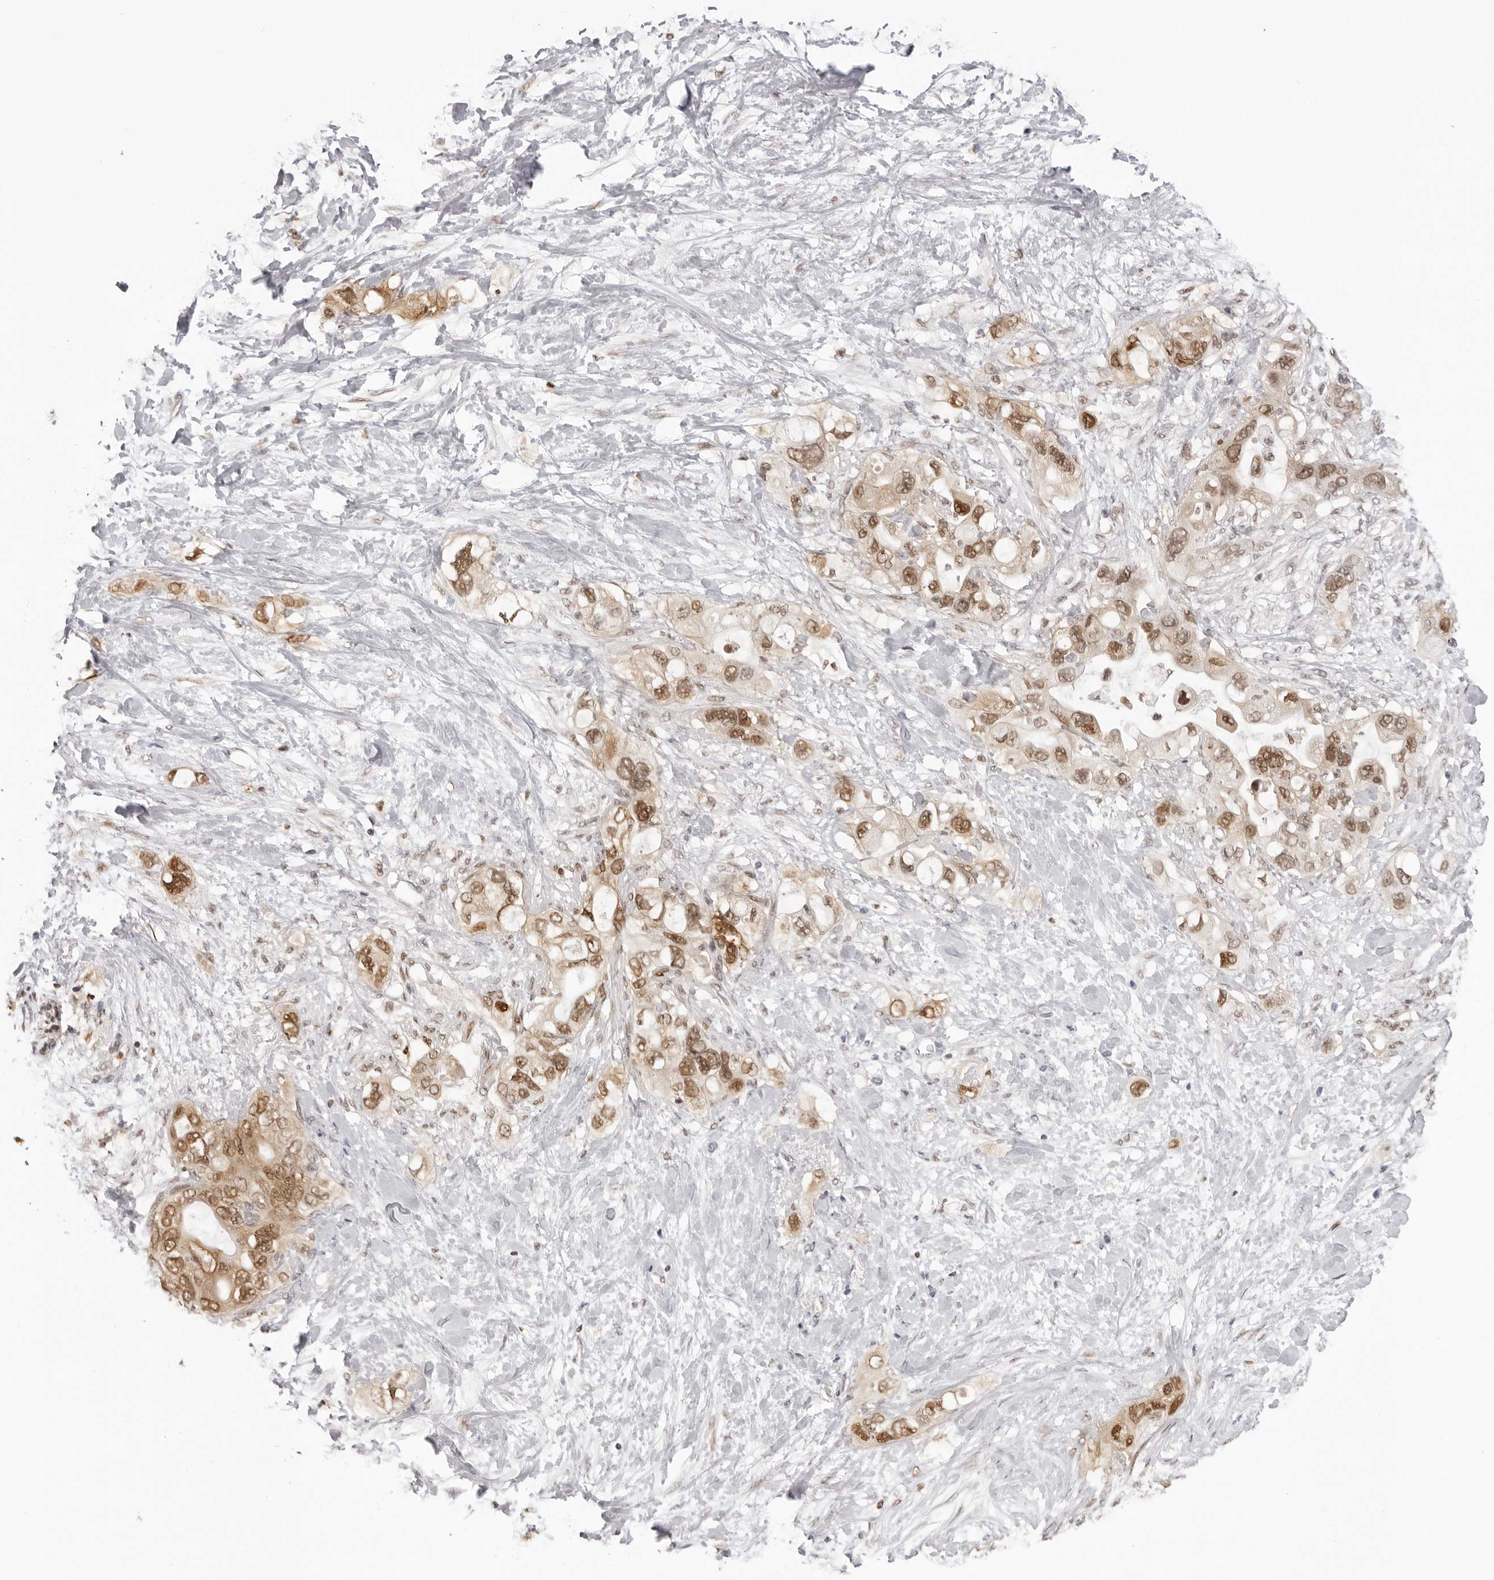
{"staining": {"intensity": "moderate", "quantity": ">75%", "location": "cytoplasmic/membranous,nuclear"}, "tissue": "pancreatic cancer", "cell_type": "Tumor cells", "image_type": "cancer", "snomed": [{"axis": "morphology", "description": "Adenocarcinoma, NOS"}, {"axis": "topography", "description": "Pancreas"}], "caption": "Moderate cytoplasmic/membranous and nuclear protein staining is identified in approximately >75% of tumor cells in adenocarcinoma (pancreatic). Ihc stains the protein in brown and the nuclei are stained blue.", "gene": "HSPA4", "patient": {"sex": "female", "age": 56}}